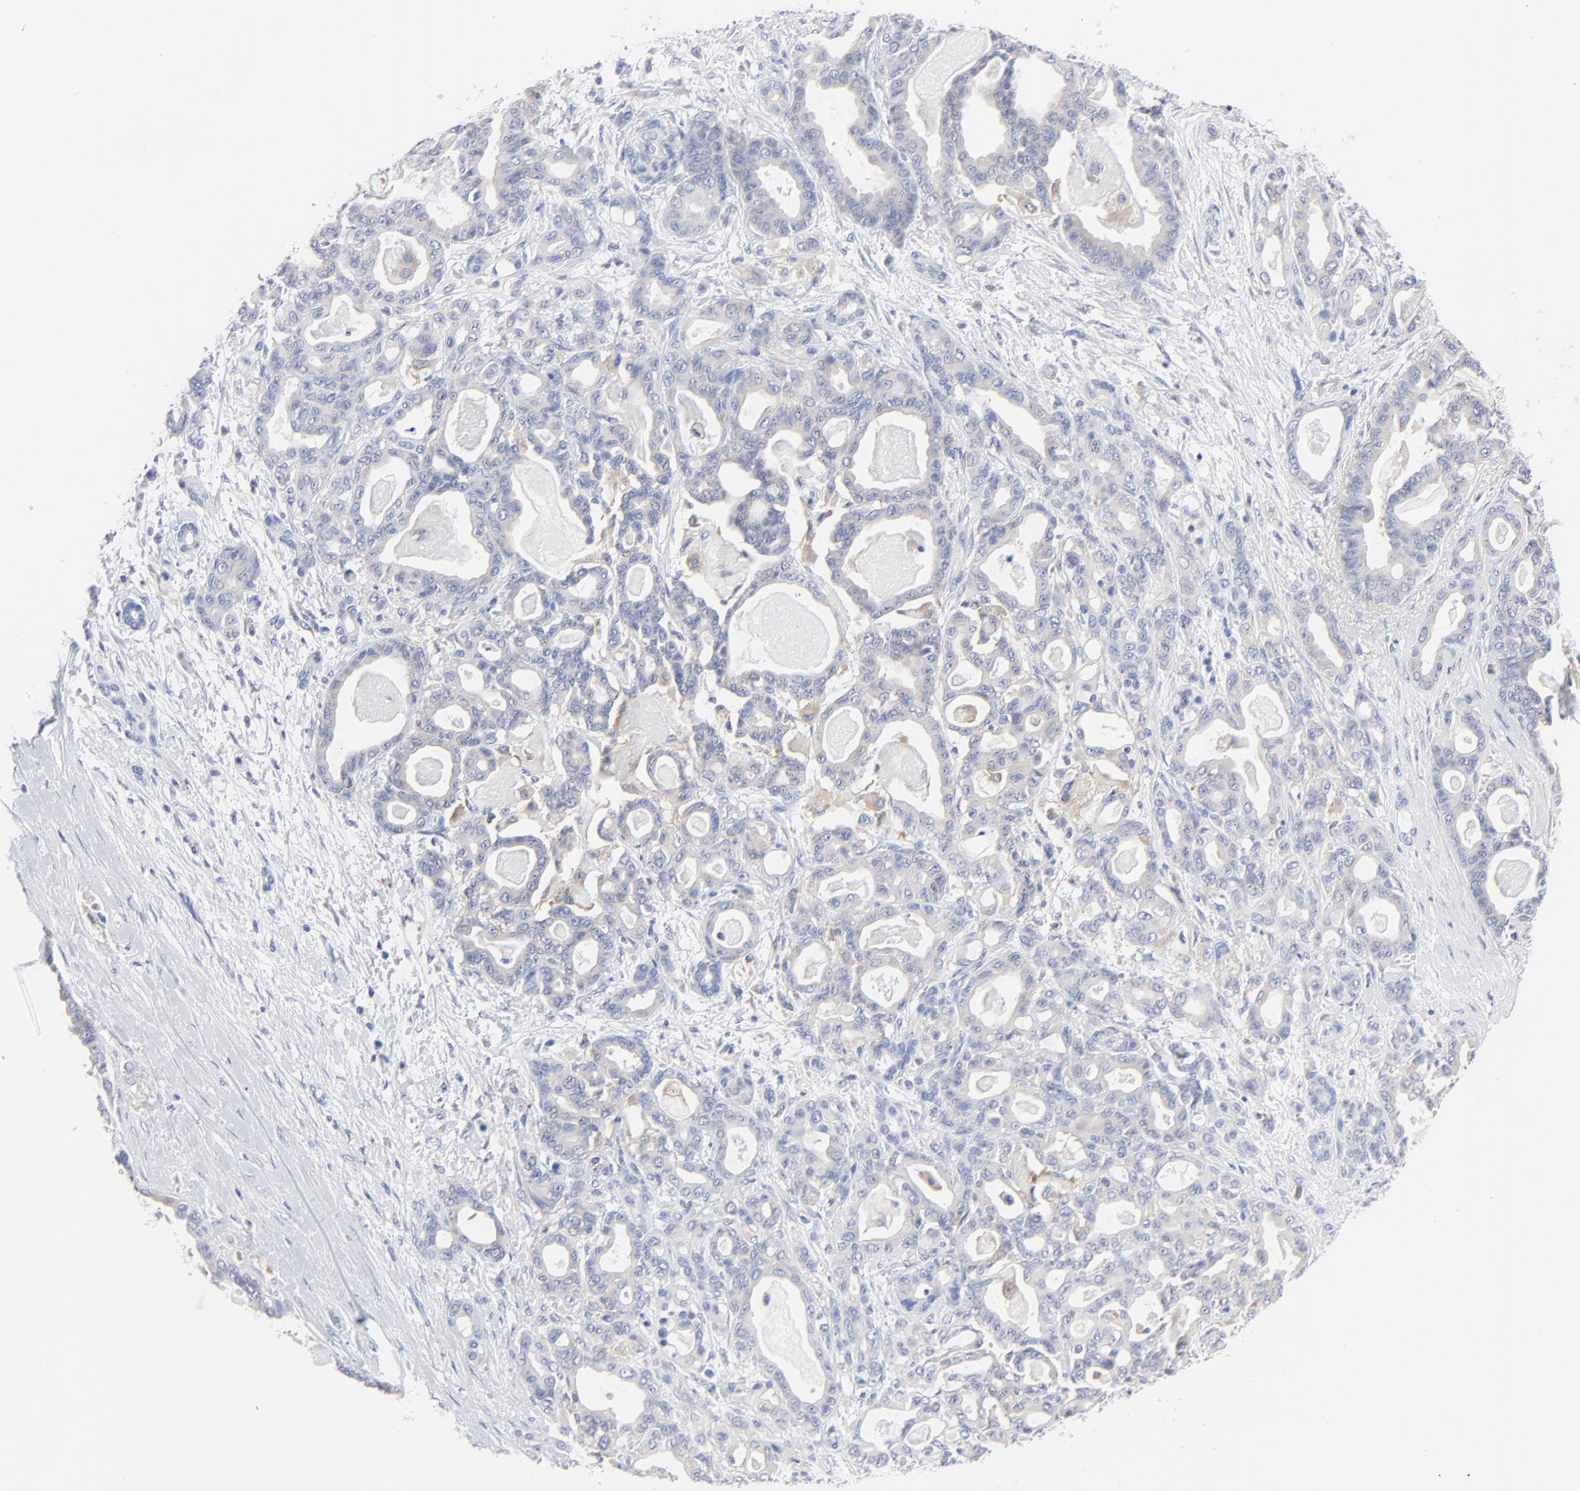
{"staining": {"intensity": "weak", "quantity": "<25%", "location": "cytoplasmic/membranous"}, "tissue": "pancreatic cancer", "cell_type": "Tumor cells", "image_type": "cancer", "snomed": [{"axis": "morphology", "description": "Adenocarcinoma, NOS"}, {"axis": "topography", "description": "Pancreas"}], "caption": "Human pancreatic cancer stained for a protein using IHC exhibits no staining in tumor cells.", "gene": "STAT2", "patient": {"sex": "male", "age": 63}}